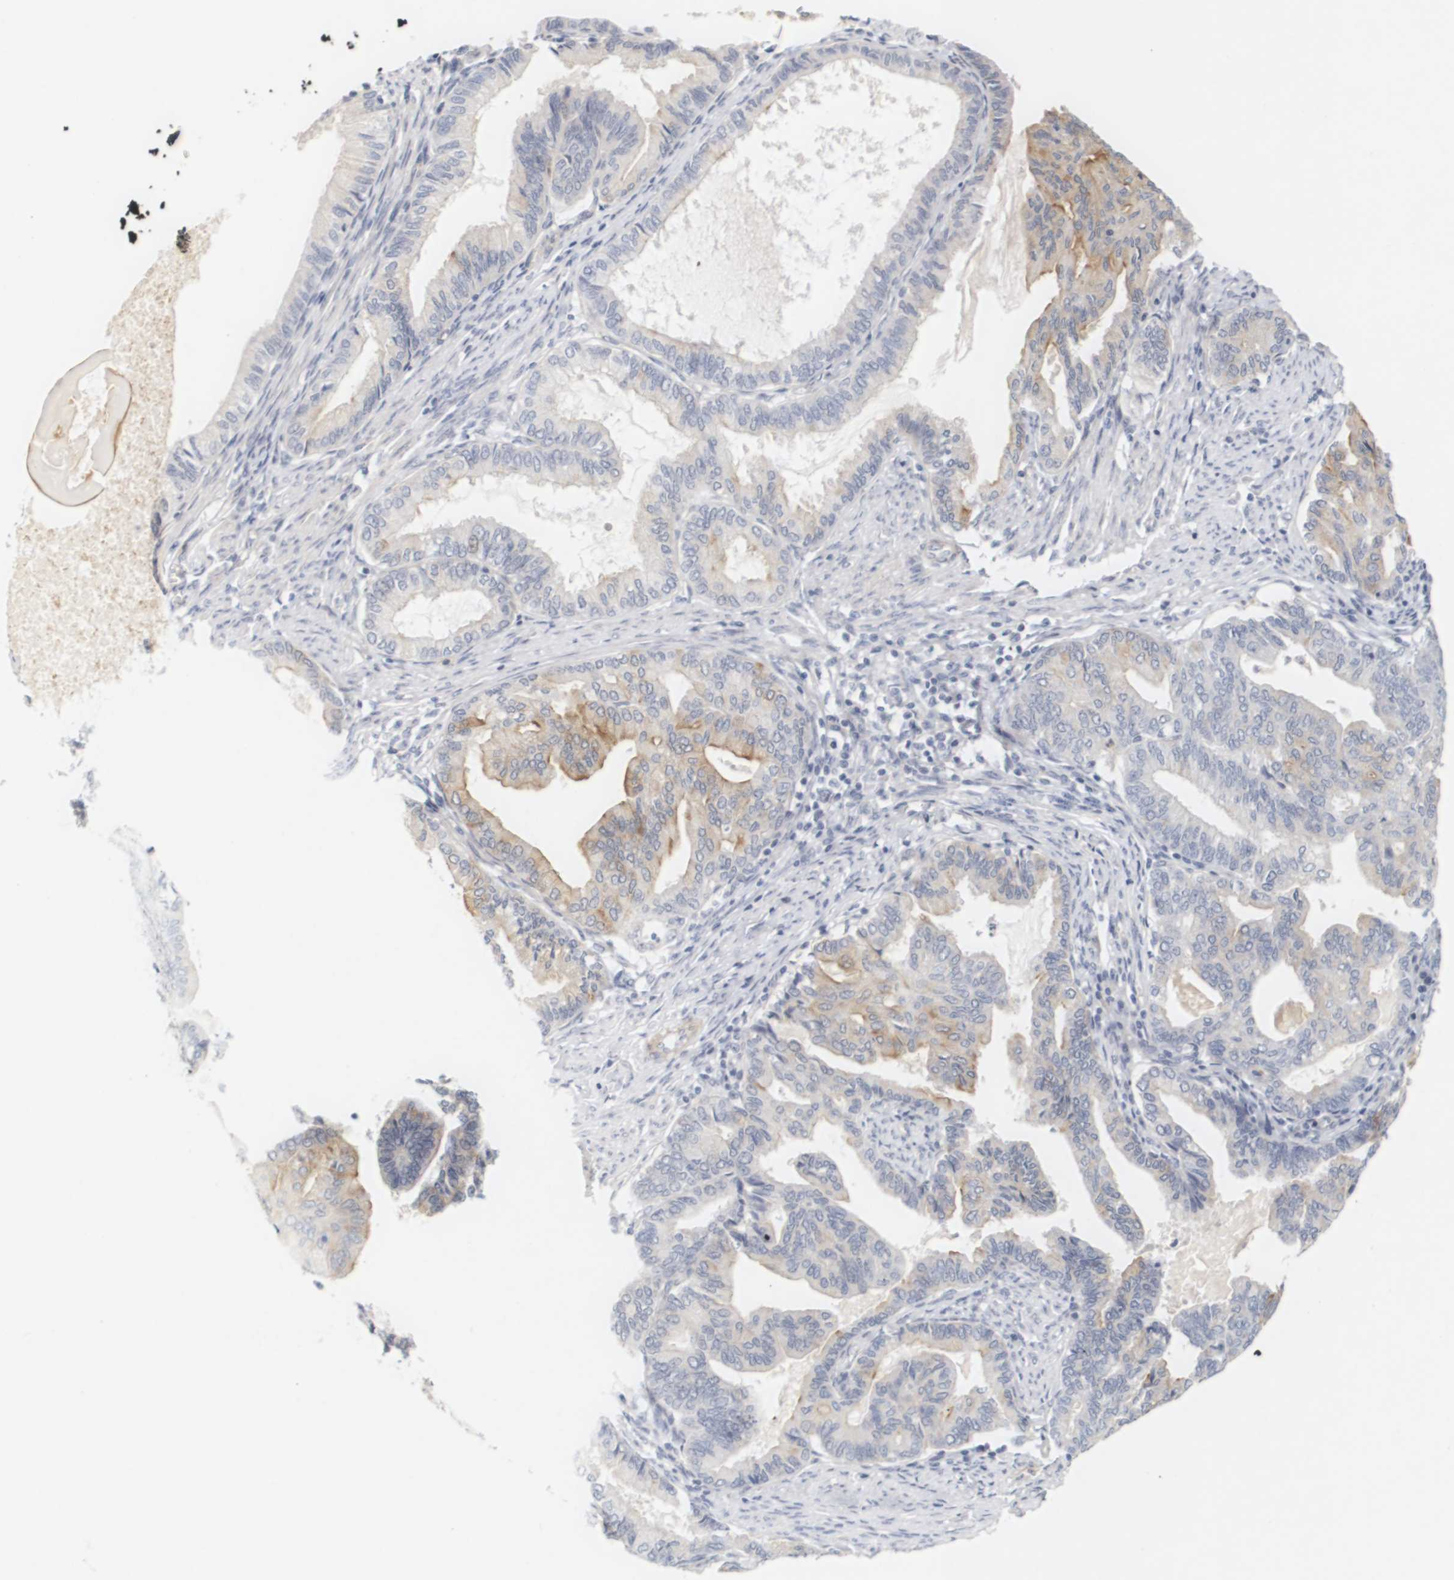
{"staining": {"intensity": "moderate", "quantity": "<25%", "location": "cytoplasmic/membranous"}, "tissue": "endometrial cancer", "cell_type": "Tumor cells", "image_type": "cancer", "snomed": [{"axis": "morphology", "description": "Adenocarcinoma, NOS"}, {"axis": "topography", "description": "Endometrium"}], "caption": "Brown immunohistochemical staining in endometrial adenocarcinoma reveals moderate cytoplasmic/membranous positivity in about <25% of tumor cells.", "gene": "CYB561", "patient": {"sex": "female", "age": 86}}